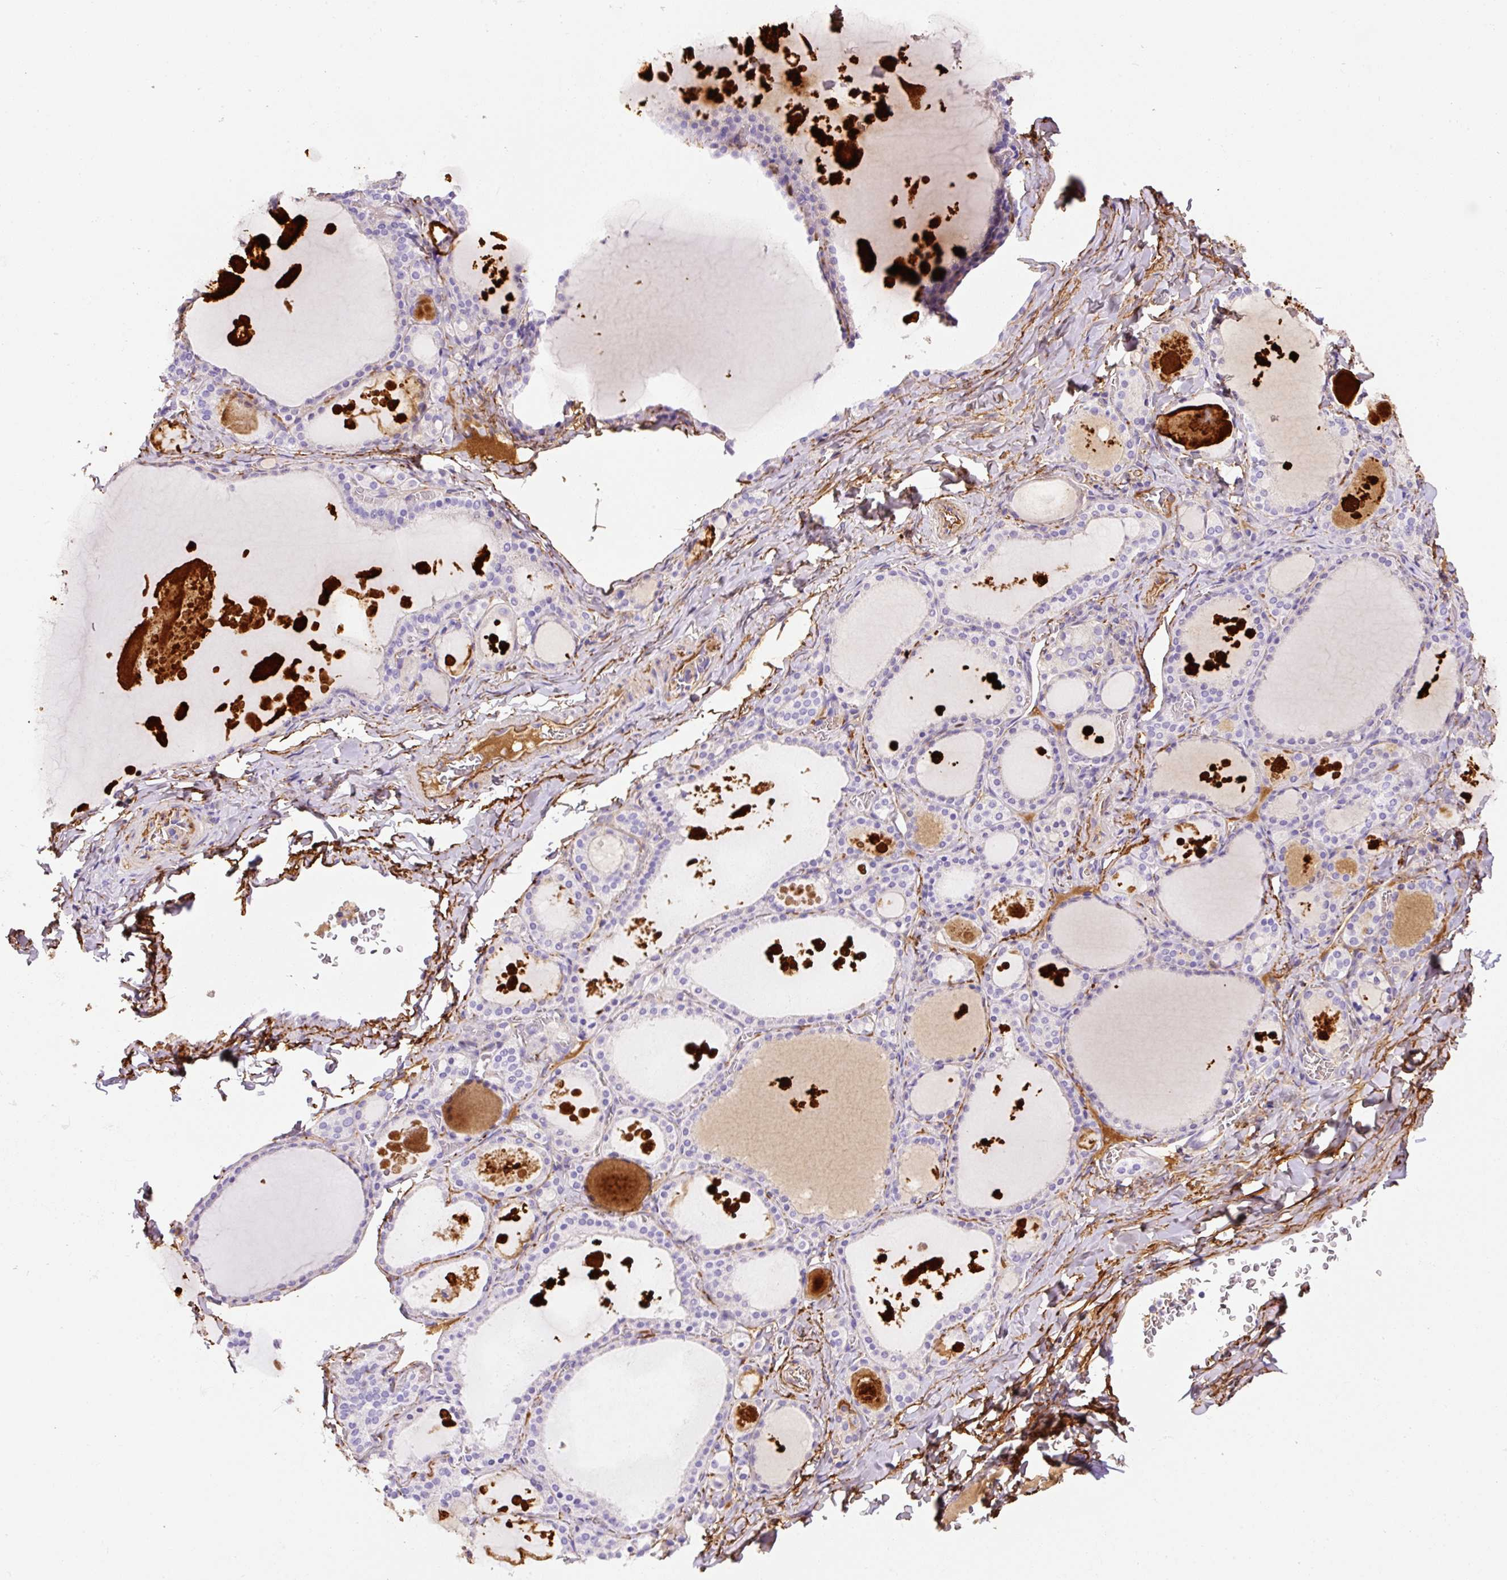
{"staining": {"intensity": "negative", "quantity": "none", "location": "none"}, "tissue": "thyroid gland", "cell_type": "Glandular cells", "image_type": "normal", "snomed": [{"axis": "morphology", "description": "Normal tissue, NOS"}, {"axis": "topography", "description": "Thyroid gland"}], "caption": "Immunohistochemistry (IHC) of normal thyroid gland demonstrates no positivity in glandular cells.", "gene": "APCS", "patient": {"sex": "male", "age": 56}}